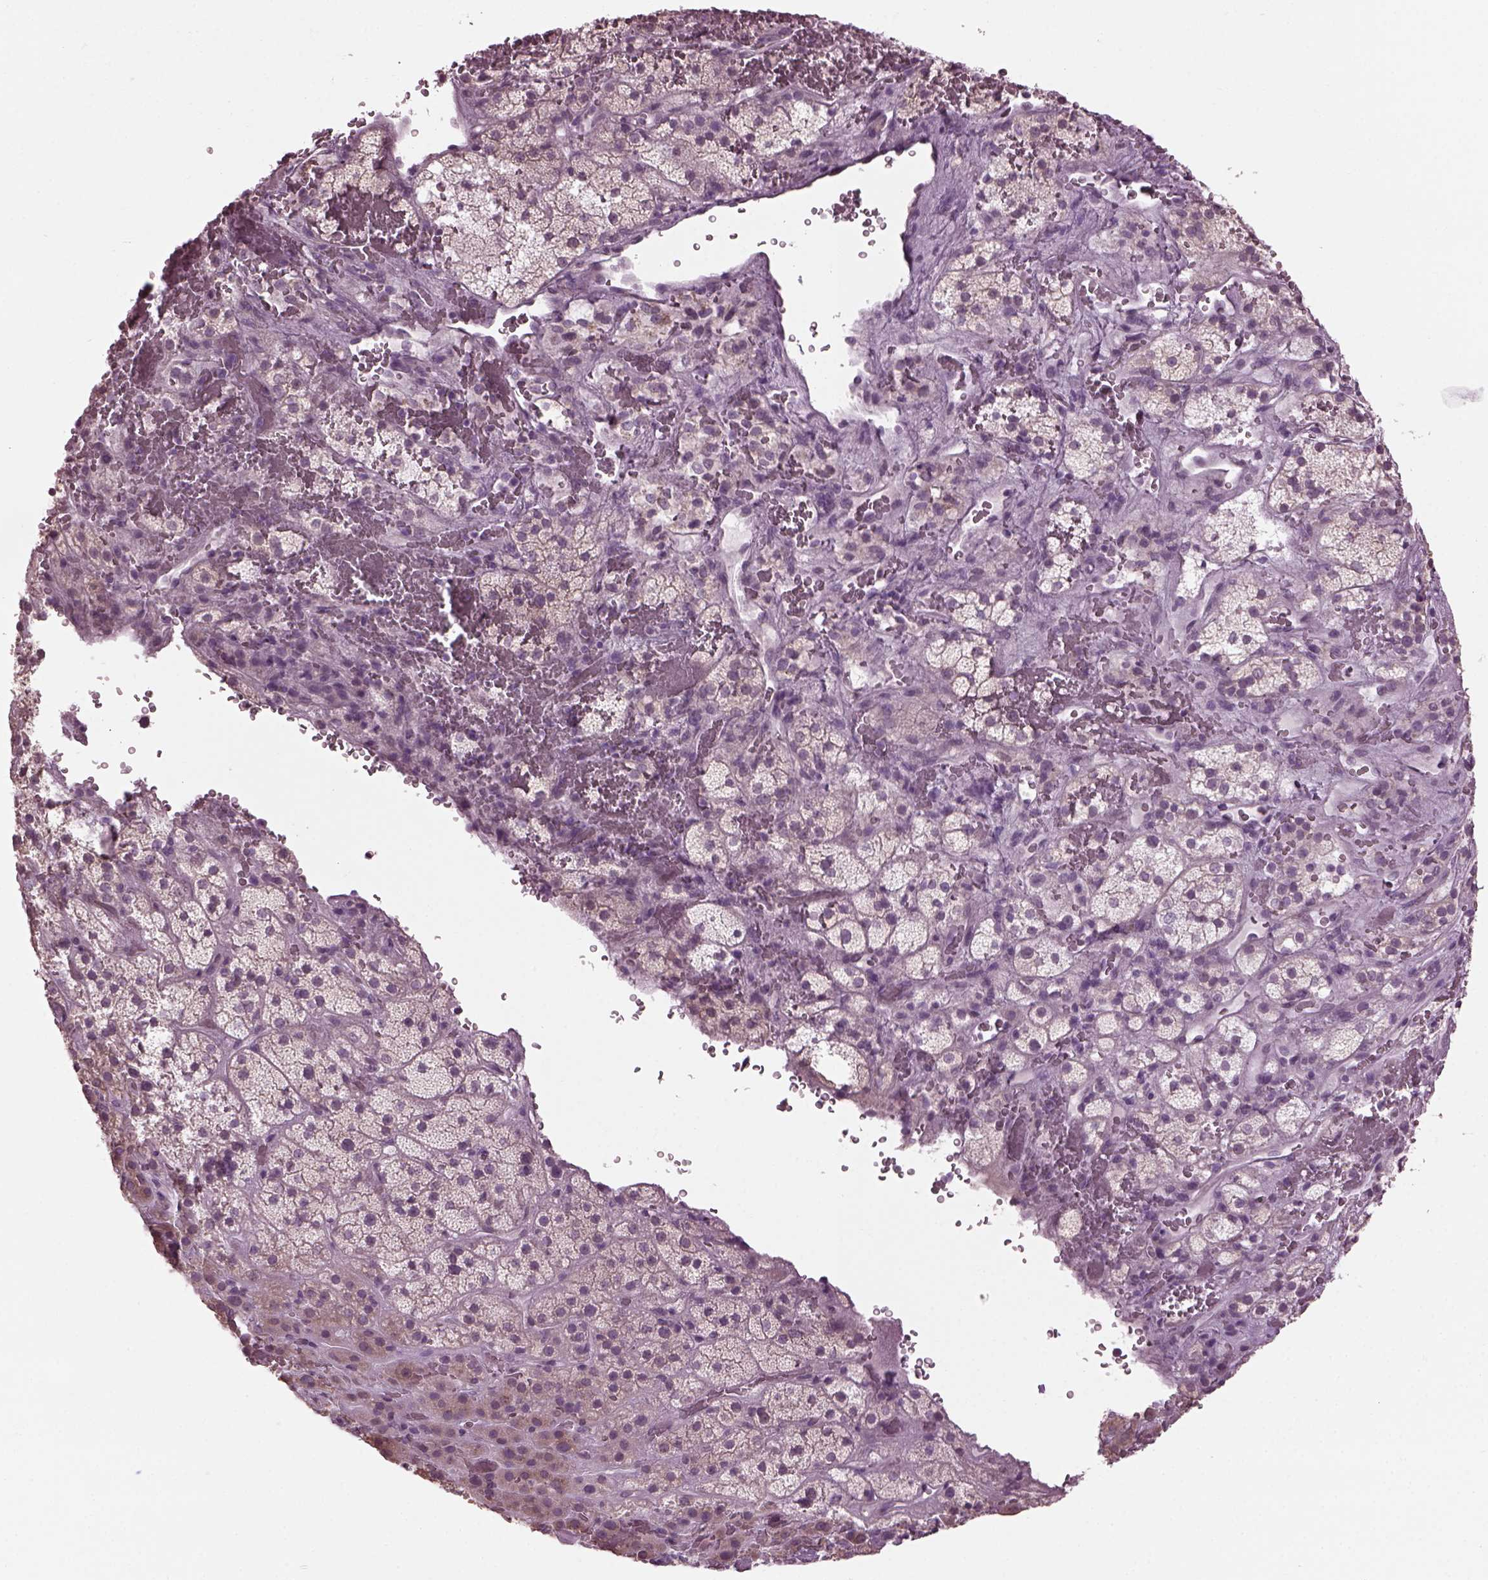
{"staining": {"intensity": "weak", "quantity": ">75%", "location": "cytoplasmic/membranous"}, "tissue": "adrenal gland", "cell_type": "Glandular cells", "image_type": "normal", "snomed": [{"axis": "morphology", "description": "Normal tissue, NOS"}, {"axis": "topography", "description": "Adrenal gland"}], "caption": "A histopathology image showing weak cytoplasmic/membranous expression in approximately >75% of glandular cells in benign adrenal gland, as visualized by brown immunohistochemical staining.", "gene": "CABP5", "patient": {"sex": "male", "age": 57}}